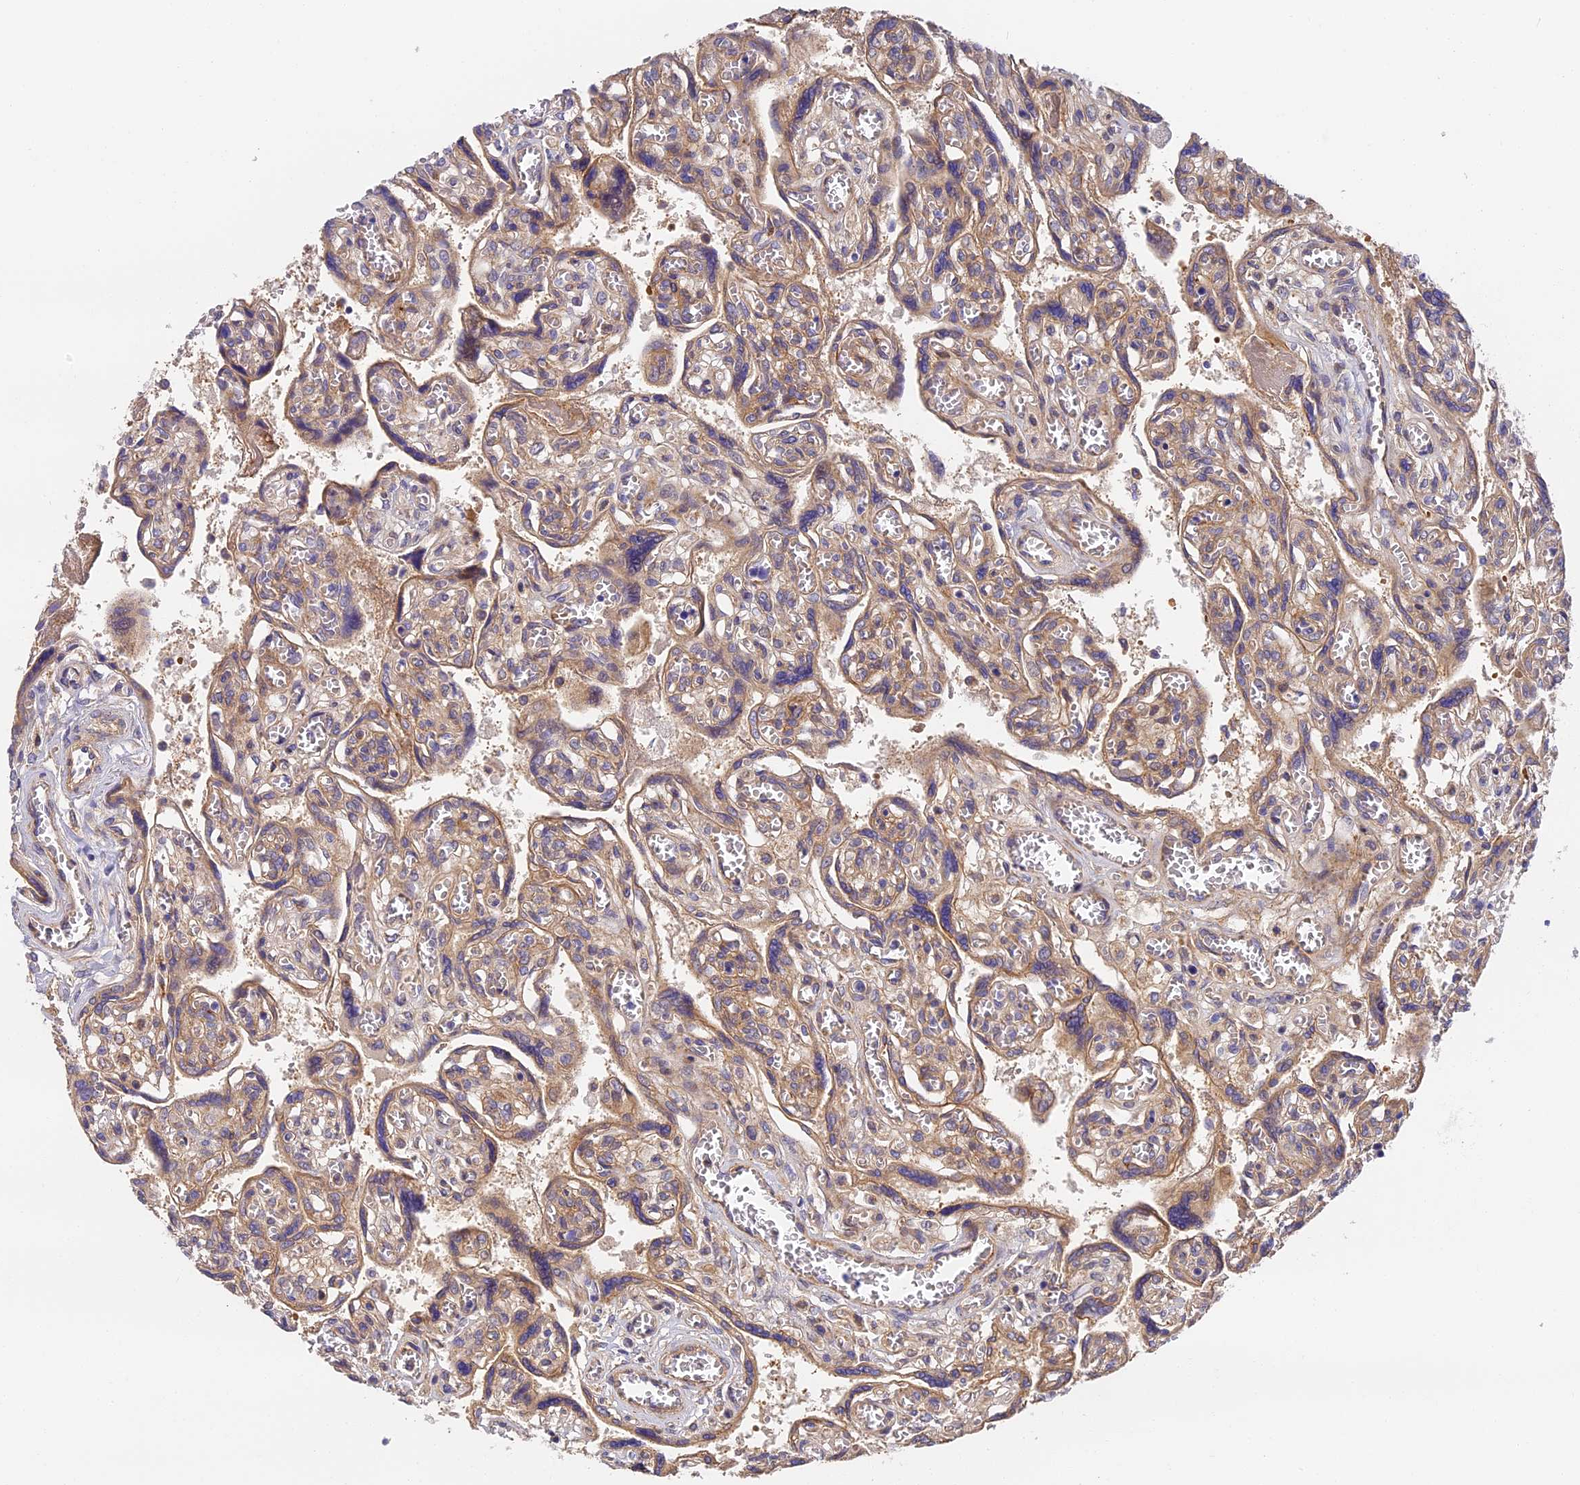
{"staining": {"intensity": "moderate", "quantity": "25%-75%", "location": "cytoplasmic/membranous"}, "tissue": "placenta", "cell_type": "Trophoblastic cells", "image_type": "normal", "snomed": [{"axis": "morphology", "description": "Normal tissue, NOS"}, {"axis": "topography", "description": "Placenta"}], "caption": "Approximately 25%-75% of trophoblastic cells in unremarkable placenta display moderate cytoplasmic/membranous protein expression as visualized by brown immunohistochemical staining.", "gene": "MISP3", "patient": {"sex": "female", "age": 39}}